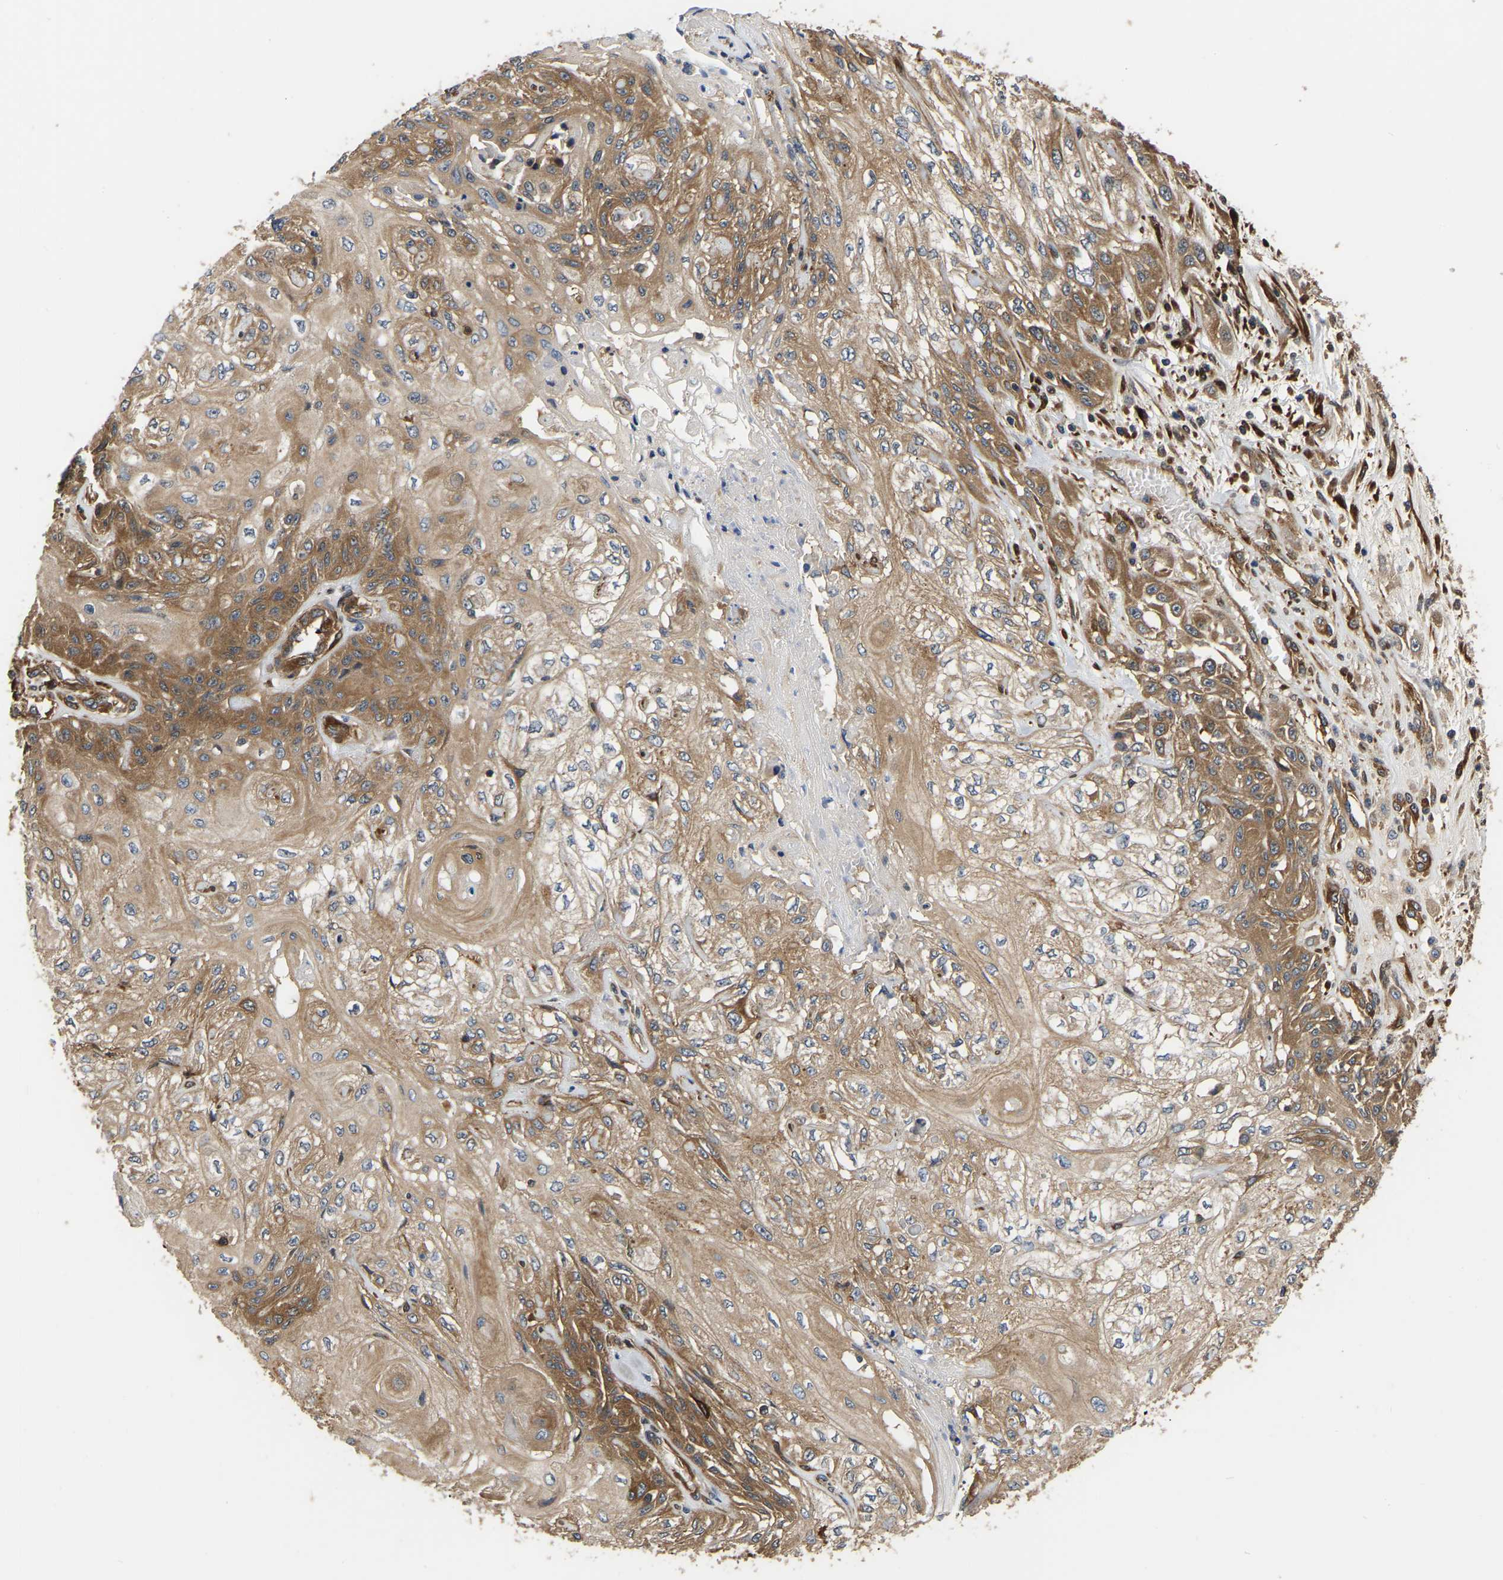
{"staining": {"intensity": "moderate", "quantity": ">75%", "location": "cytoplasmic/membranous"}, "tissue": "skin cancer", "cell_type": "Tumor cells", "image_type": "cancer", "snomed": [{"axis": "morphology", "description": "Squamous cell carcinoma, NOS"}, {"axis": "morphology", "description": "Squamous cell carcinoma, metastatic, NOS"}, {"axis": "topography", "description": "Skin"}, {"axis": "topography", "description": "Lymph node"}], "caption": "Protein analysis of squamous cell carcinoma (skin) tissue shows moderate cytoplasmic/membranous positivity in approximately >75% of tumor cells. (Brightfield microscopy of DAB IHC at high magnification).", "gene": "GARS1", "patient": {"sex": "male", "age": 75}}